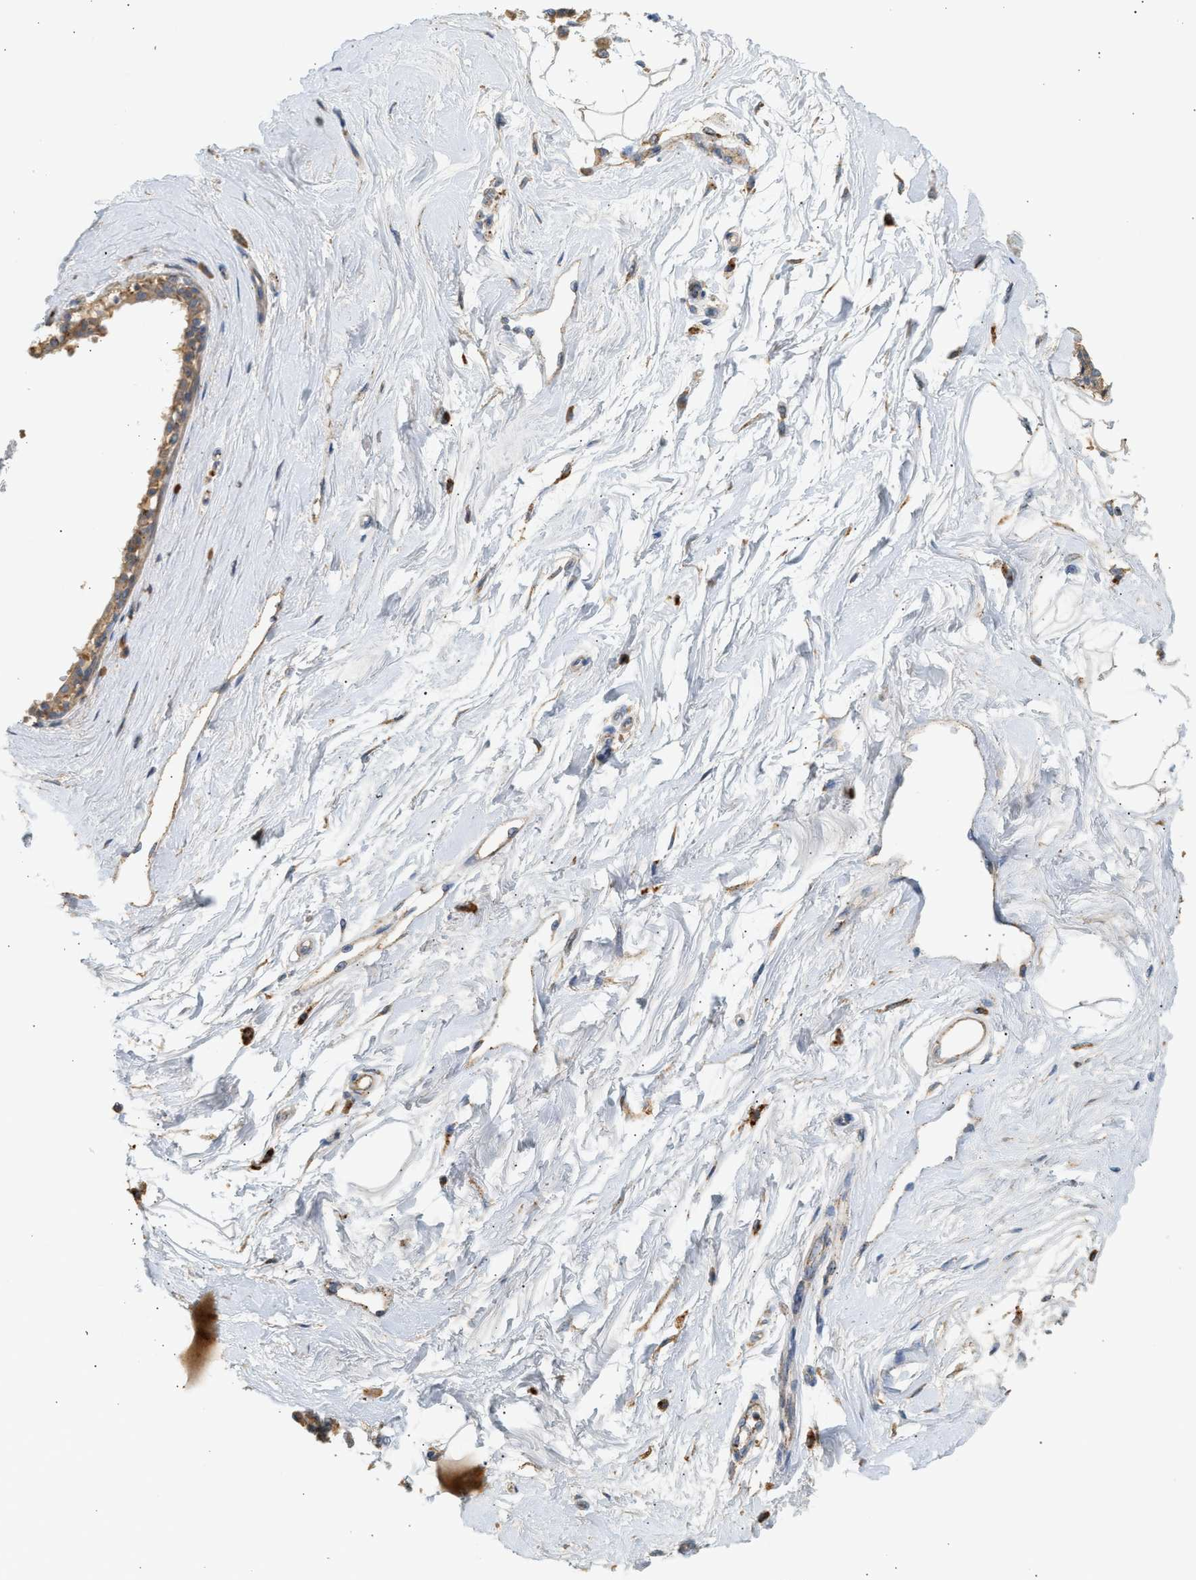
{"staining": {"intensity": "moderate", "quantity": "25%-75%", "location": "cytoplasmic/membranous"}, "tissue": "breast", "cell_type": "Adipocytes", "image_type": "normal", "snomed": [{"axis": "morphology", "description": "Normal tissue, NOS"}, {"axis": "topography", "description": "Breast"}], "caption": "Protein positivity by immunohistochemistry (IHC) reveals moderate cytoplasmic/membranous expression in about 25%-75% of adipocytes in normal breast.", "gene": "ENTHD1", "patient": {"sex": "female", "age": 45}}